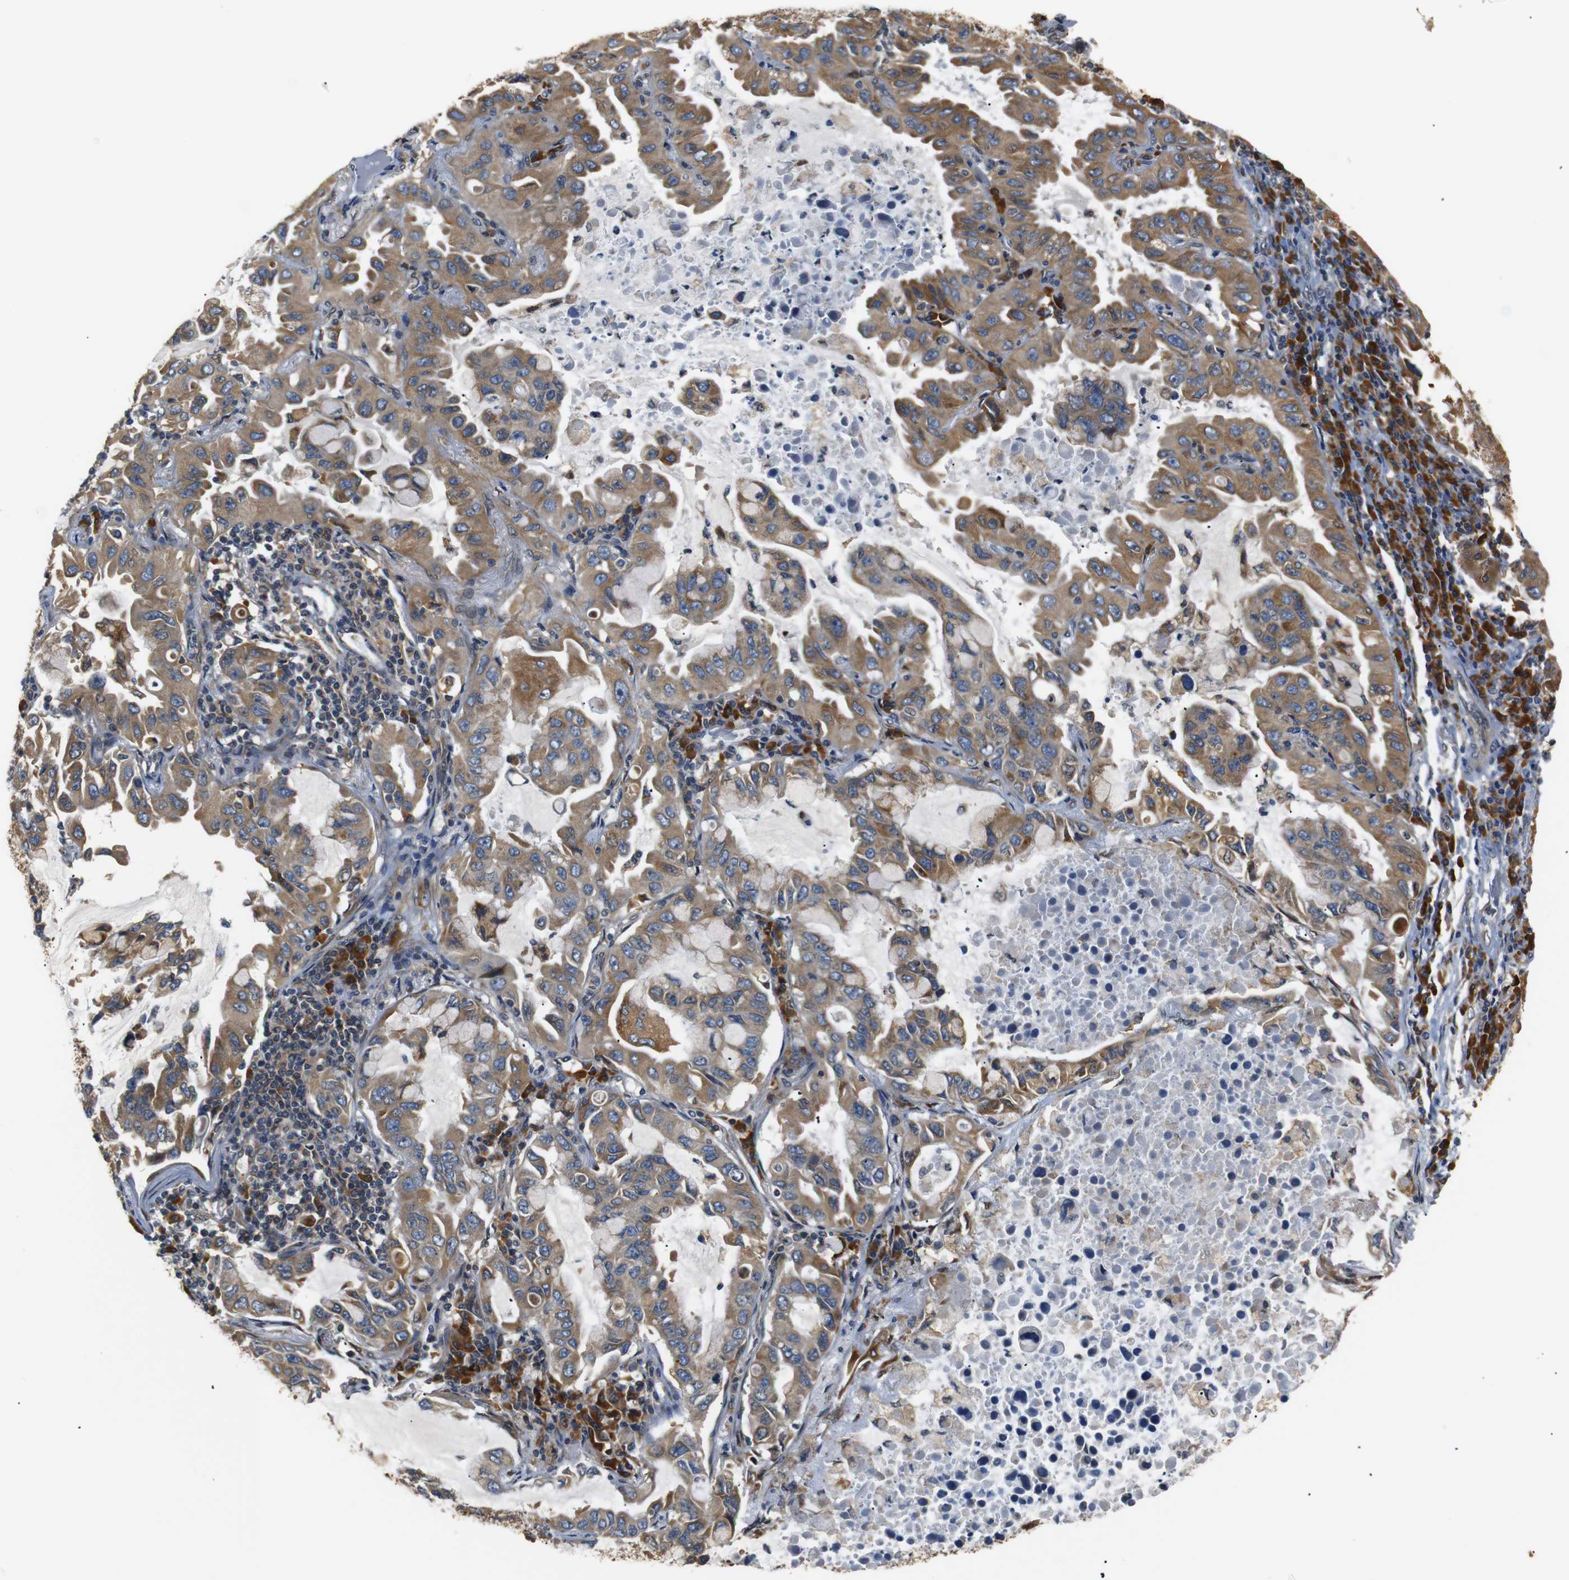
{"staining": {"intensity": "moderate", "quantity": ">75%", "location": "cytoplasmic/membranous"}, "tissue": "lung cancer", "cell_type": "Tumor cells", "image_type": "cancer", "snomed": [{"axis": "morphology", "description": "Adenocarcinoma, NOS"}, {"axis": "topography", "description": "Lung"}], "caption": "DAB (3,3'-diaminobenzidine) immunohistochemical staining of human adenocarcinoma (lung) demonstrates moderate cytoplasmic/membranous protein expression in approximately >75% of tumor cells.", "gene": "TMED2", "patient": {"sex": "male", "age": 64}}